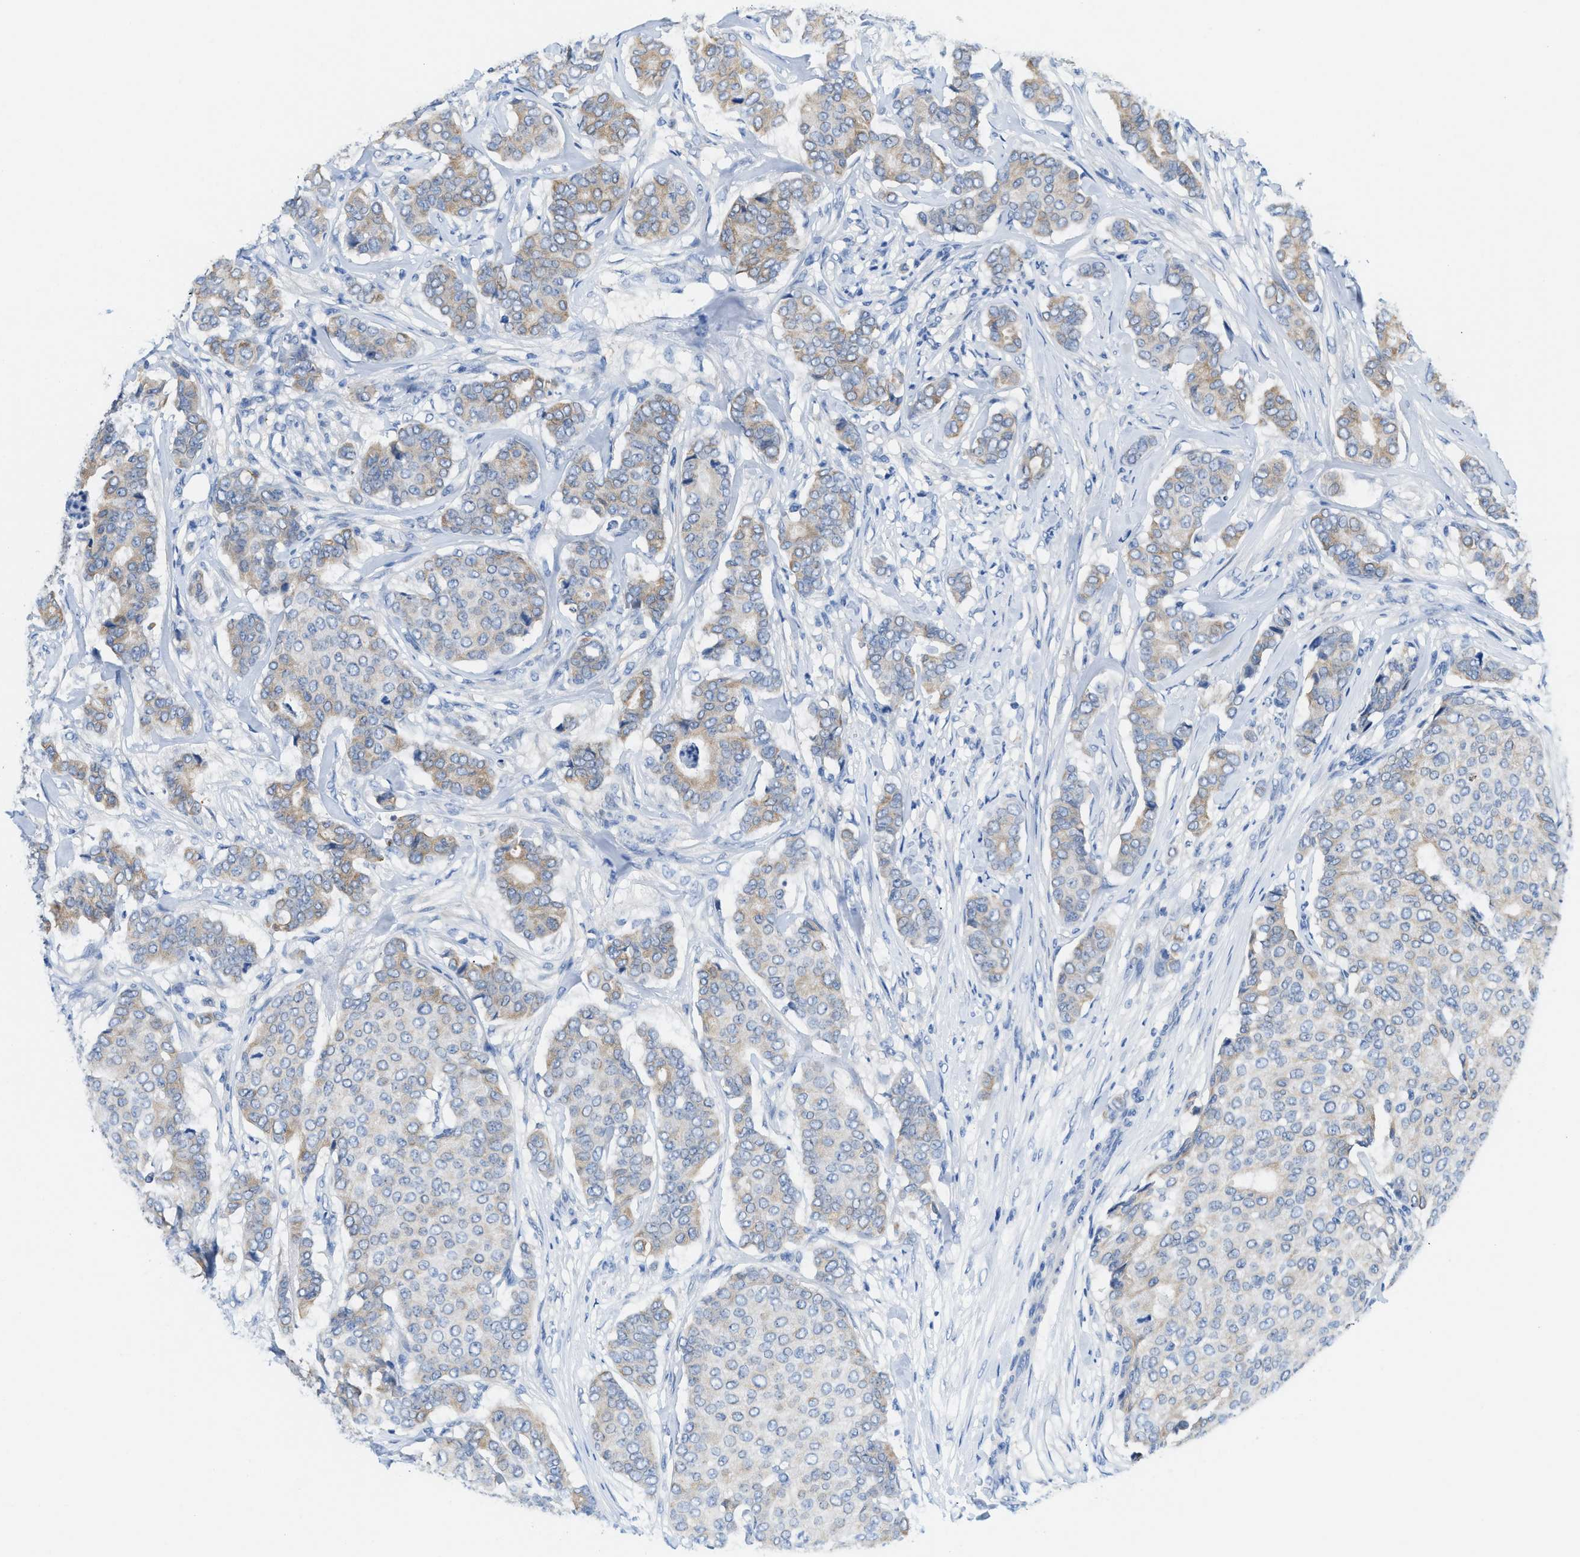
{"staining": {"intensity": "weak", "quantity": "25%-75%", "location": "cytoplasmic/membranous"}, "tissue": "breast cancer", "cell_type": "Tumor cells", "image_type": "cancer", "snomed": [{"axis": "morphology", "description": "Duct carcinoma"}, {"axis": "topography", "description": "Breast"}], "caption": "Breast infiltrating ductal carcinoma stained with a brown dye reveals weak cytoplasmic/membranous positive expression in approximately 25%-75% of tumor cells.", "gene": "BPGM", "patient": {"sex": "female", "age": 75}}